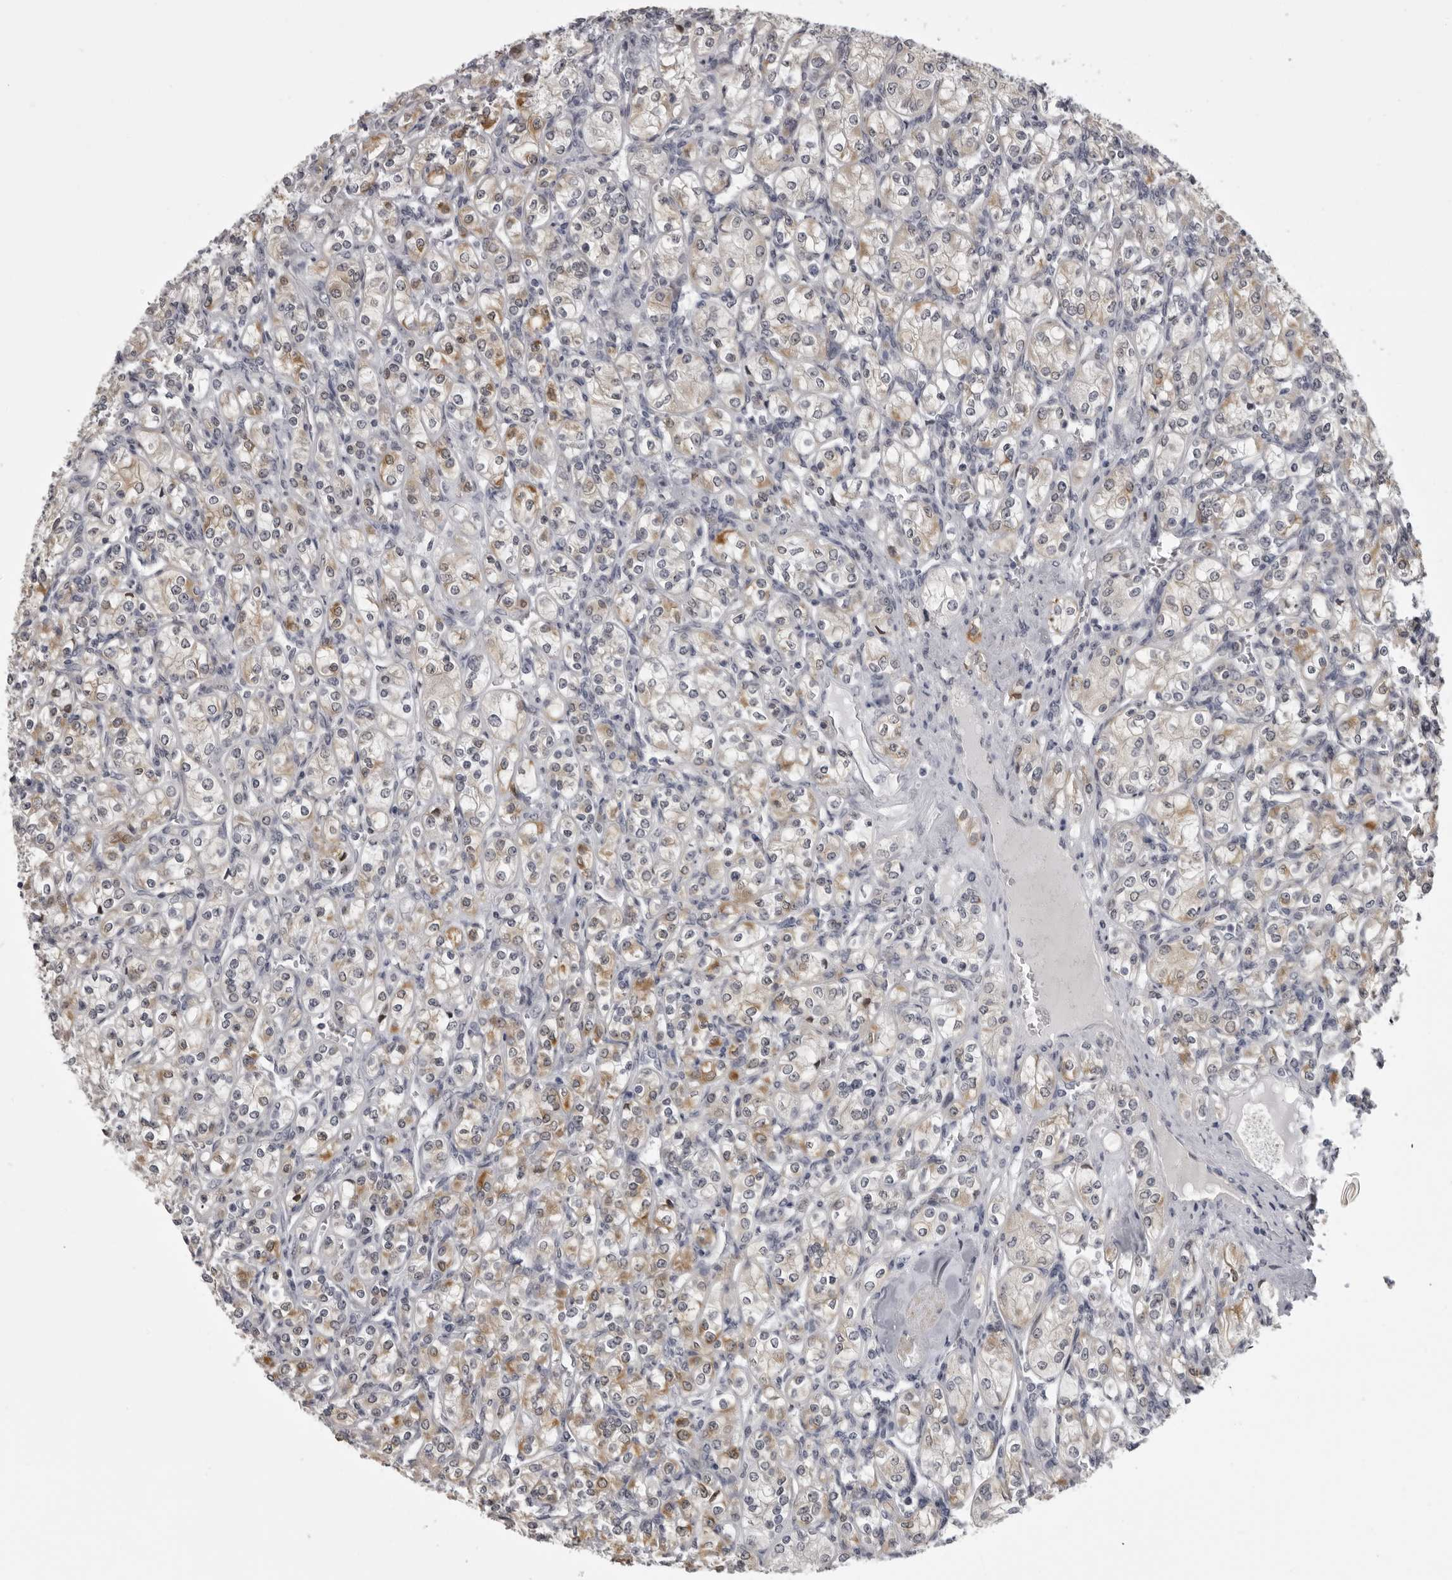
{"staining": {"intensity": "moderate", "quantity": "<25%", "location": "cytoplasmic/membranous"}, "tissue": "renal cancer", "cell_type": "Tumor cells", "image_type": "cancer", "snomed": [{"axis": "morphology", "description": "Adenocarcinoma, NOS"}, {"axis": "topography", "description": "Kidney"}], "caption": "A histopathology image of adenocarcinoma (renal) stained for a protein reveals moderate cytoplasmic/membranous brown staining in tumor cells.", "gene": "NCEH1", "patient": {"sex": "male", "age": 77}}